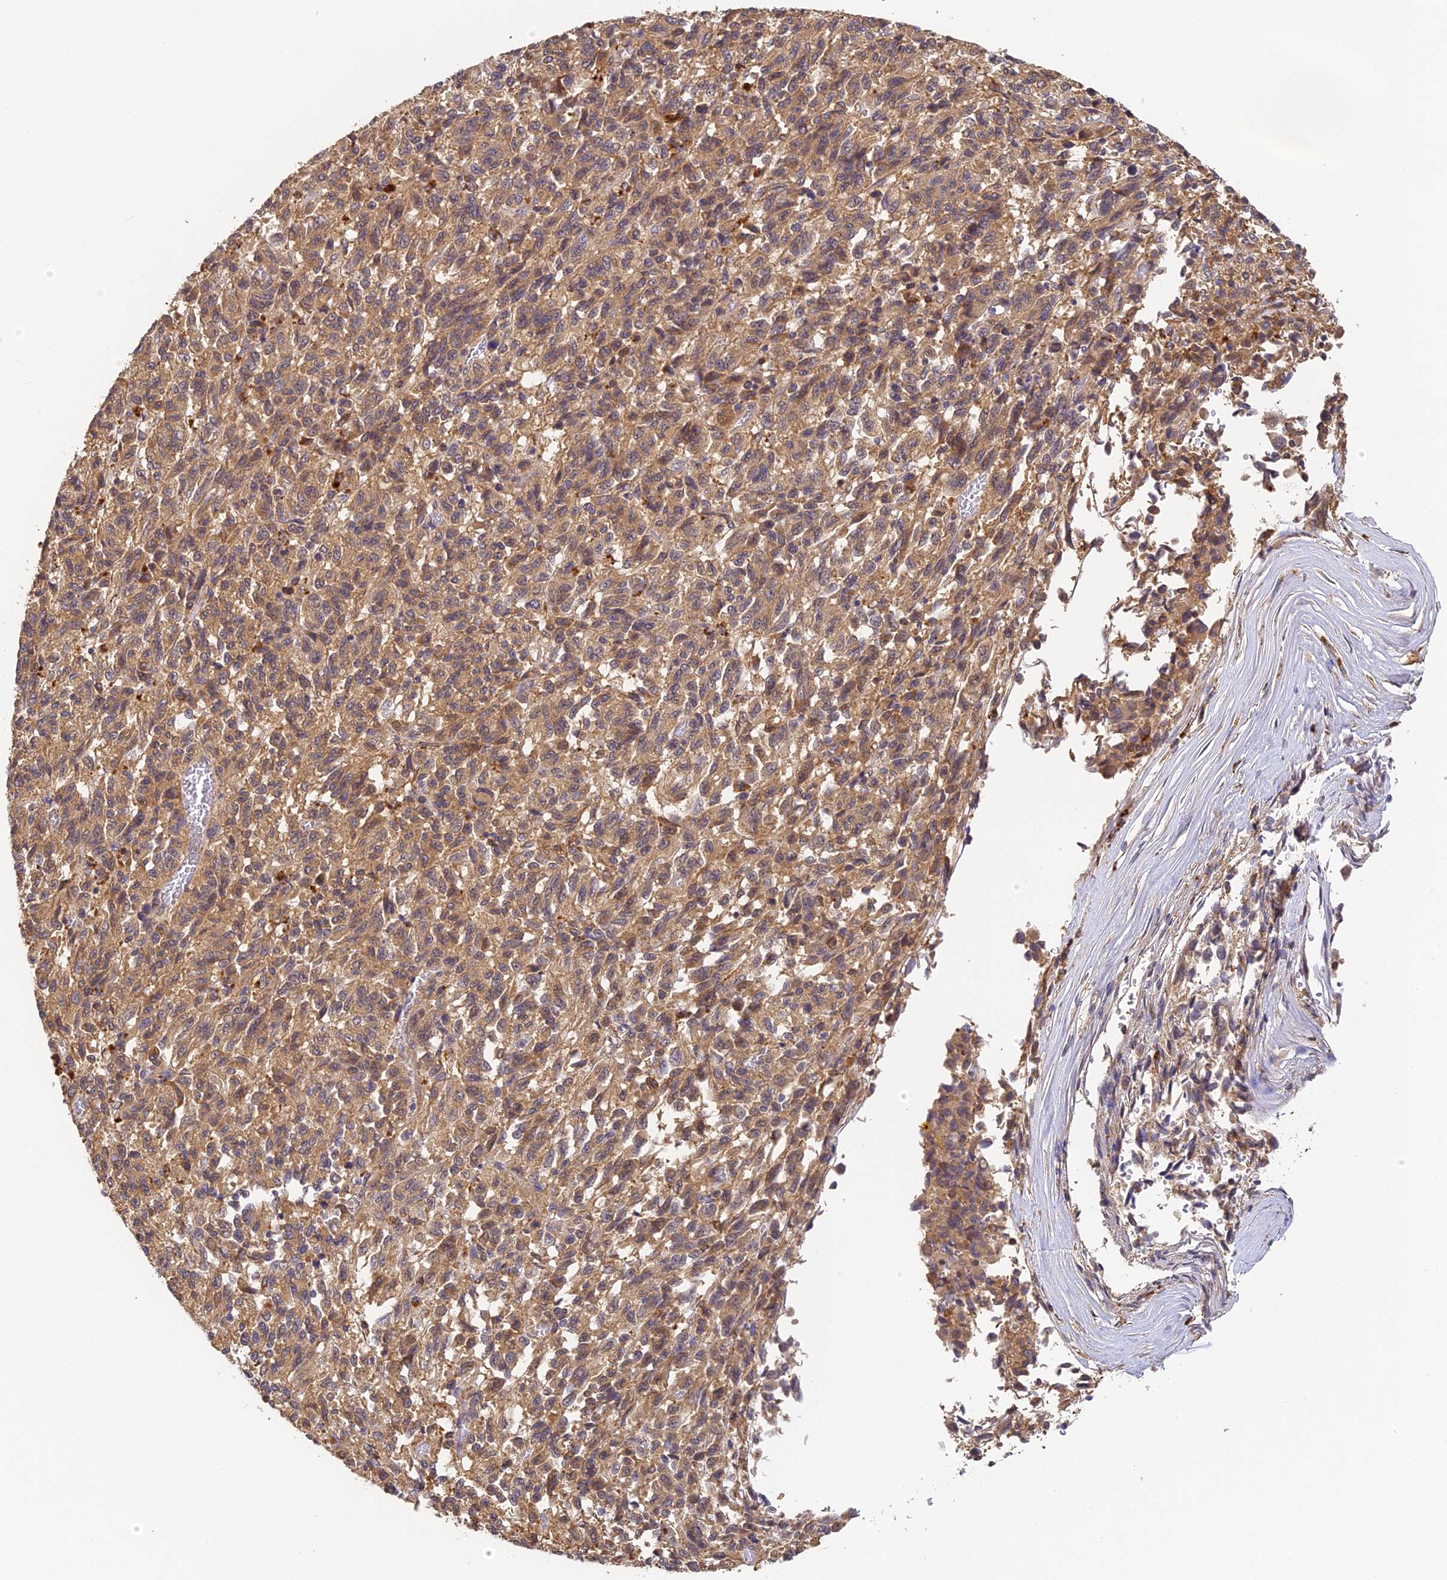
{"staining": {"intensity": "moderate", "quantity": ">75%", "location": "cytoplasmic/membranous"}, "tissue": "melanoma", "cell_type": "Tumor cells", "image_type": "cancer", "snomed": [{"axis": "morphology", "description": "Malignant melanoma, Metastatic site"}, {"axis": "topography", "description": "Lung"}], "caption": "Brown immunohistochemical staining in human malignant melanoma (metastatic site) exhibits moderate cytoplasmic/membranous staining in approximately >75% of tumor cells. (Brightfield microscopy of DAB IHC at high magnification).", "gene": "YAE1", "patient": {"sex": "male", "age": 64}}